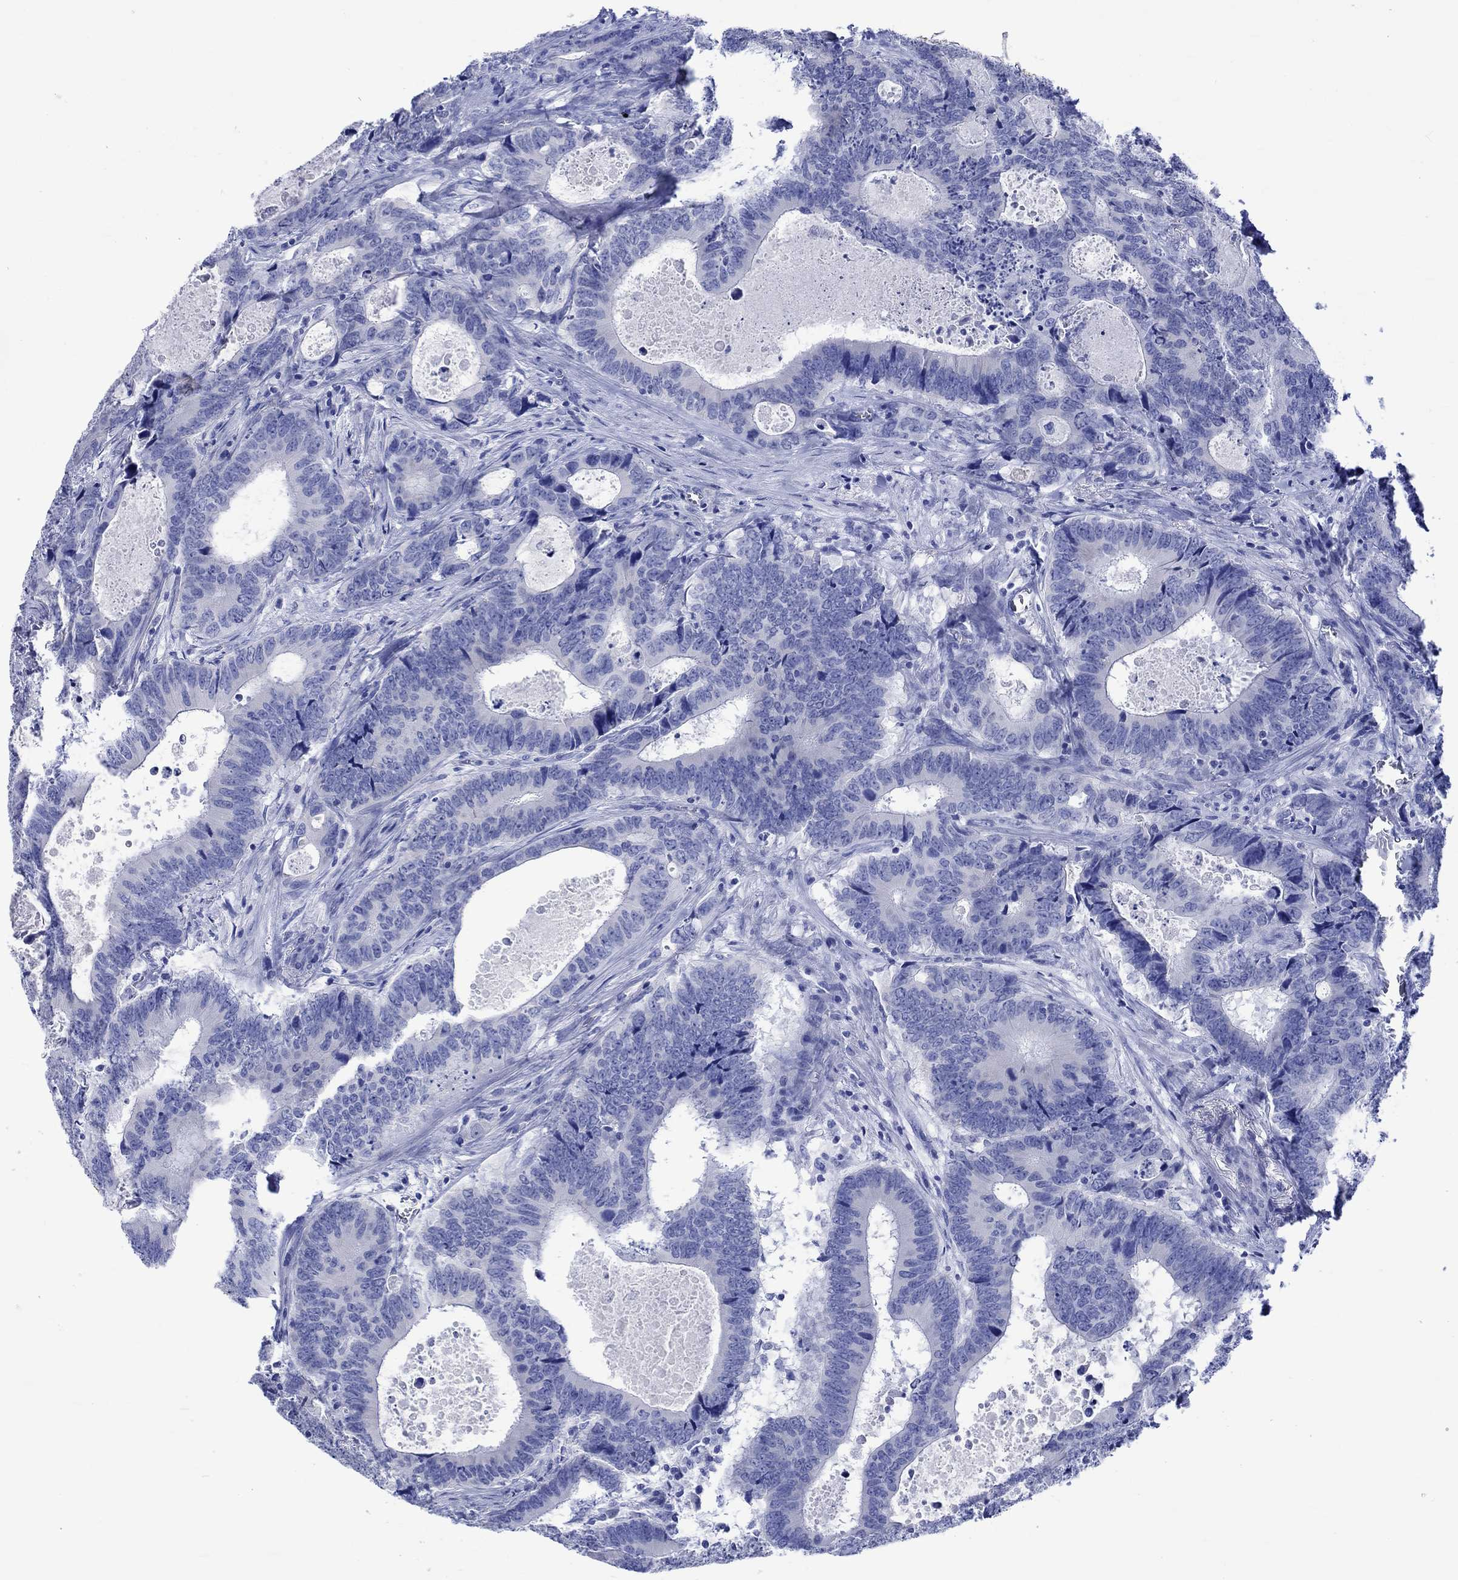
{"staining": {"intensity": "negative", "quantity": "none", "location": "none"}, "tissue": "colorectal cancer", "cell_type": "Tumor cells", "image_type": "cancer", "snomed": [{"axis": "morphology", "description": "Adenocarcinoma, NOS"}, {"axis": "topography", "description": "Colon"}], "caption": "IHC image of colorectal adenocarcinoma stained for a protein (brown), which exhibits no expression in tumor cells.", "gene": "KLHL33", "patient": {"sex": "female", "age": 82}}